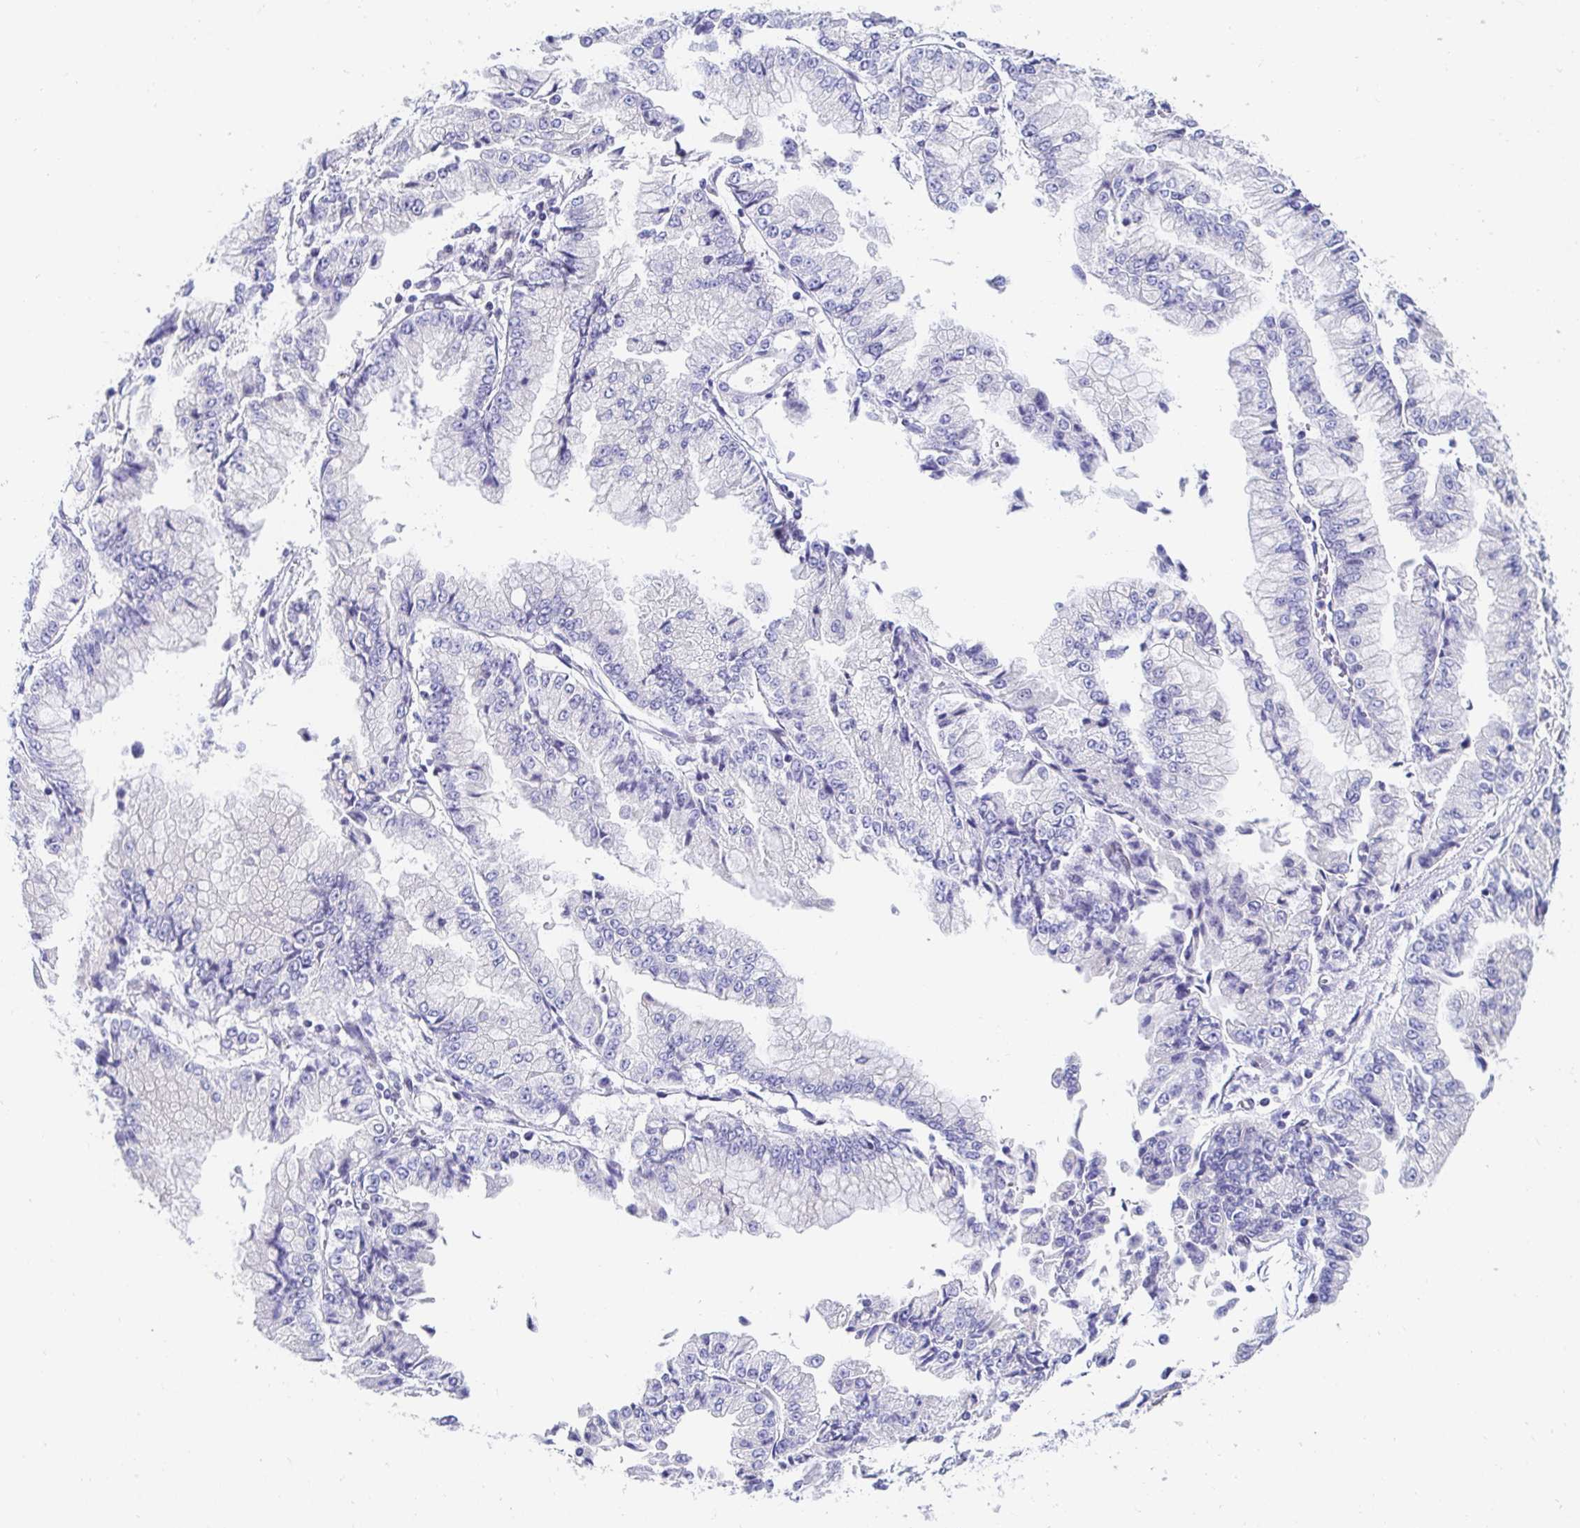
{"staining": {"intensity": "negative", "quantity": "none", "location": "none"}, "tissue": "stomach cancer", "cell_type": "Tumor cells", "image_type": "cancer", "snomed": [{"axis": "morphology", "description": "Adenocarcinoma, NOS"}, {"axis": "topography", "description": "Stomach, upper"}], "caption": "Stomach cancer was stained to show a protein in brown. There is no significant positivity in tumor cells.", "gene": "AKAP14", "patient": {"sex": "female", "age": 74}}